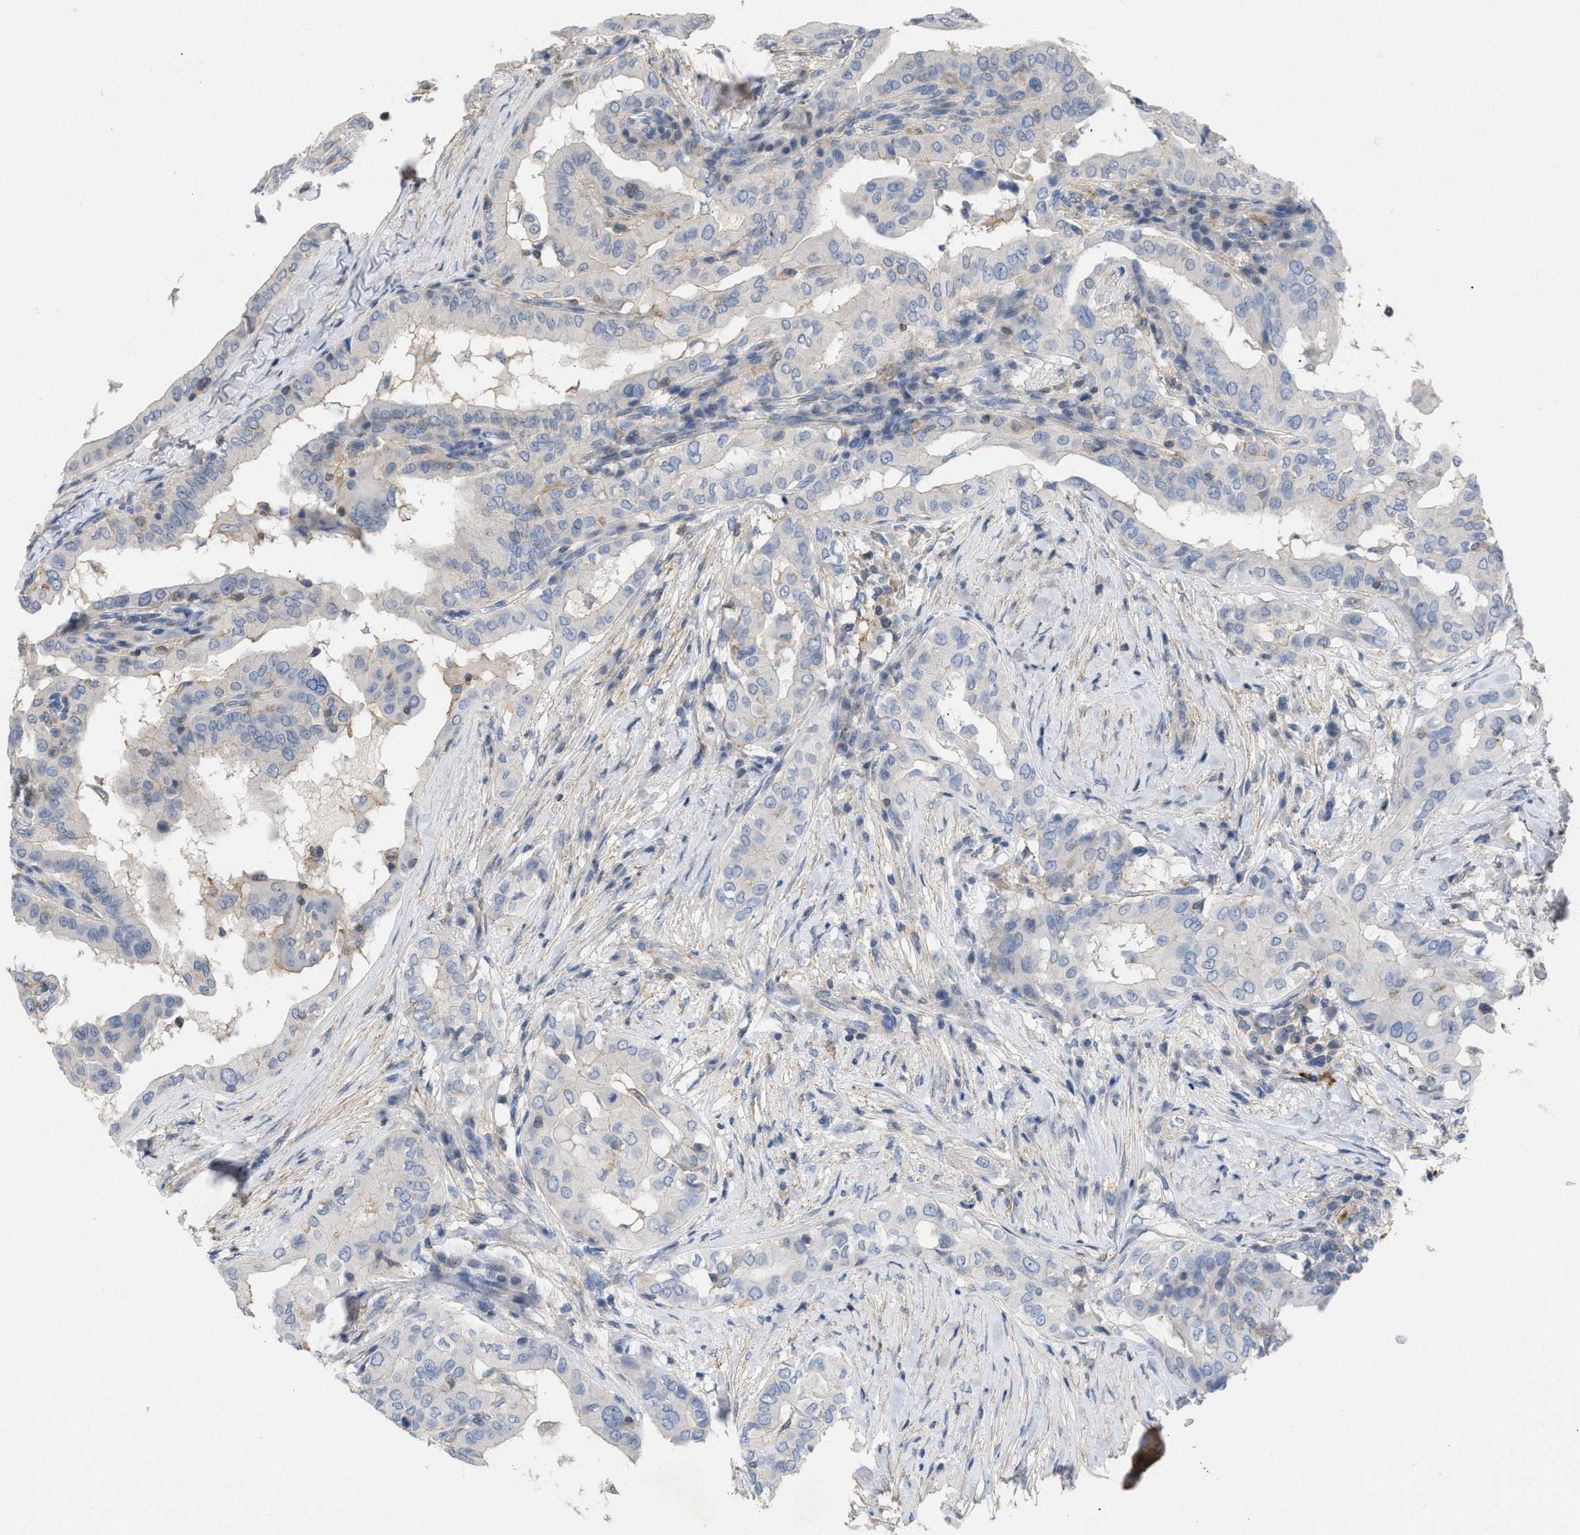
{"staining": {"intensity": "negative", "quantity": "none", "location": "none"}, "tissue": "thyroid cancer", "cell_type": "Tumor cells", "image_type": "cancer", "snomed": [{"axis": "morphology", "description": "Papillary adenocarcinoma, NOS"}, {"axis": "topography", "description": "Thyroid gland"}], "caption": "A high-resolution micrograph shows immunohistochemistry (IHC) staining of thyroid papillary adenocarcinoma, which reveals no significant positivity in tumor cells. (Immunohistochemistry (ihc), brightfield microscopy, high magnification).", "gene": "TMEM131", "patient": {"sex": "male", "age": 33}}